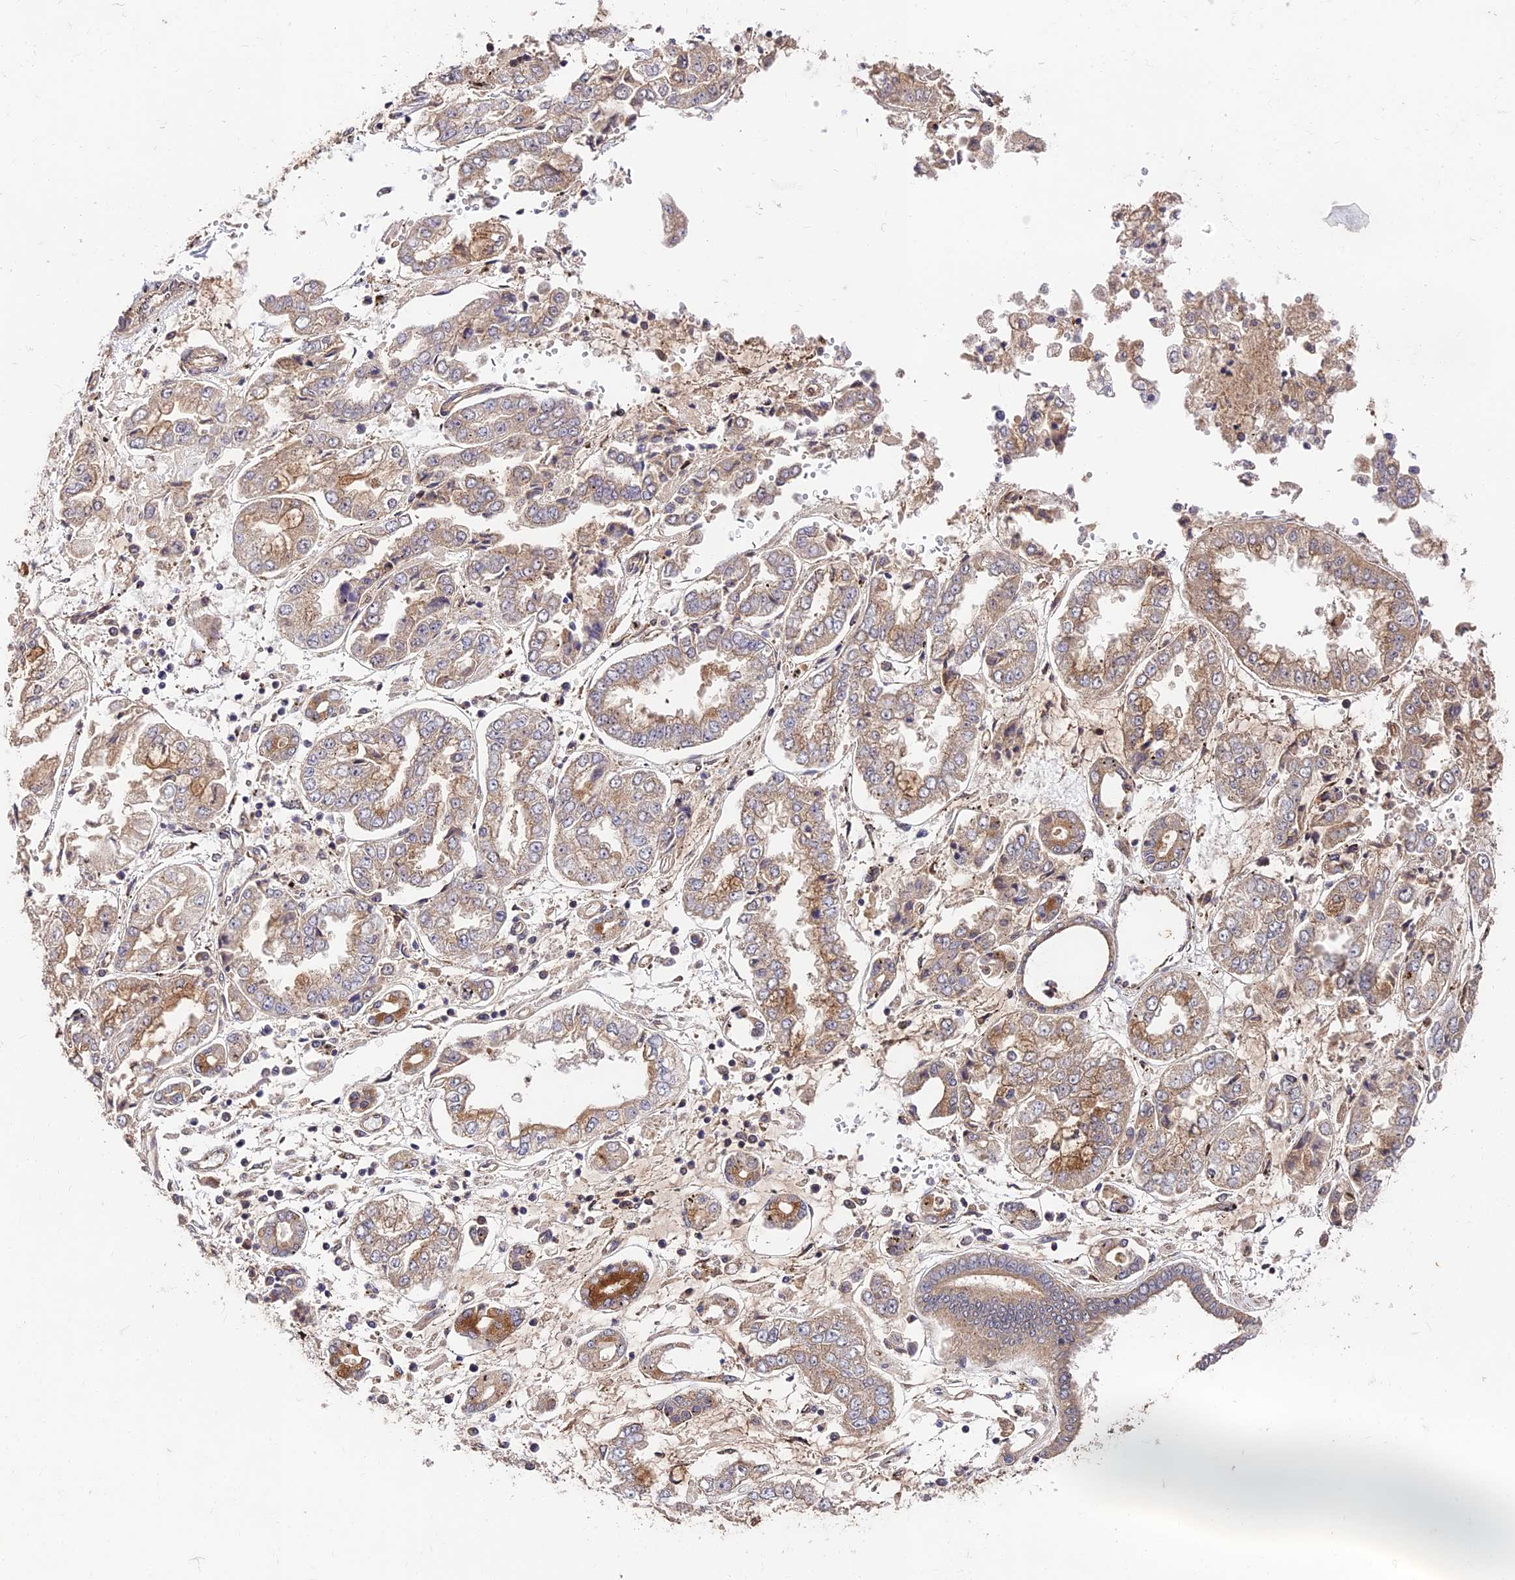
{"staining": {"intensity": "moderate", "quantity": "<25%", "location": "cytoplasmic/membranous"}, "tissue": "stomach cancer", "cell_type": "Tumor cells", "image_type": "cancer", "snomed": [{"axis": "morphology", "description": "Adenocarcinoma, NOS"}, {"axis": "topography", "description": "Stomach"}], "caption": "Moderate cytoplasmic/membranous positivity for a protein is seen in about <25% of tumor cells of adenocarcinoma (stomach) using immunohistochemistry.", "gene": "MKKS", "patient": {"sex": "male", "age": 76}}